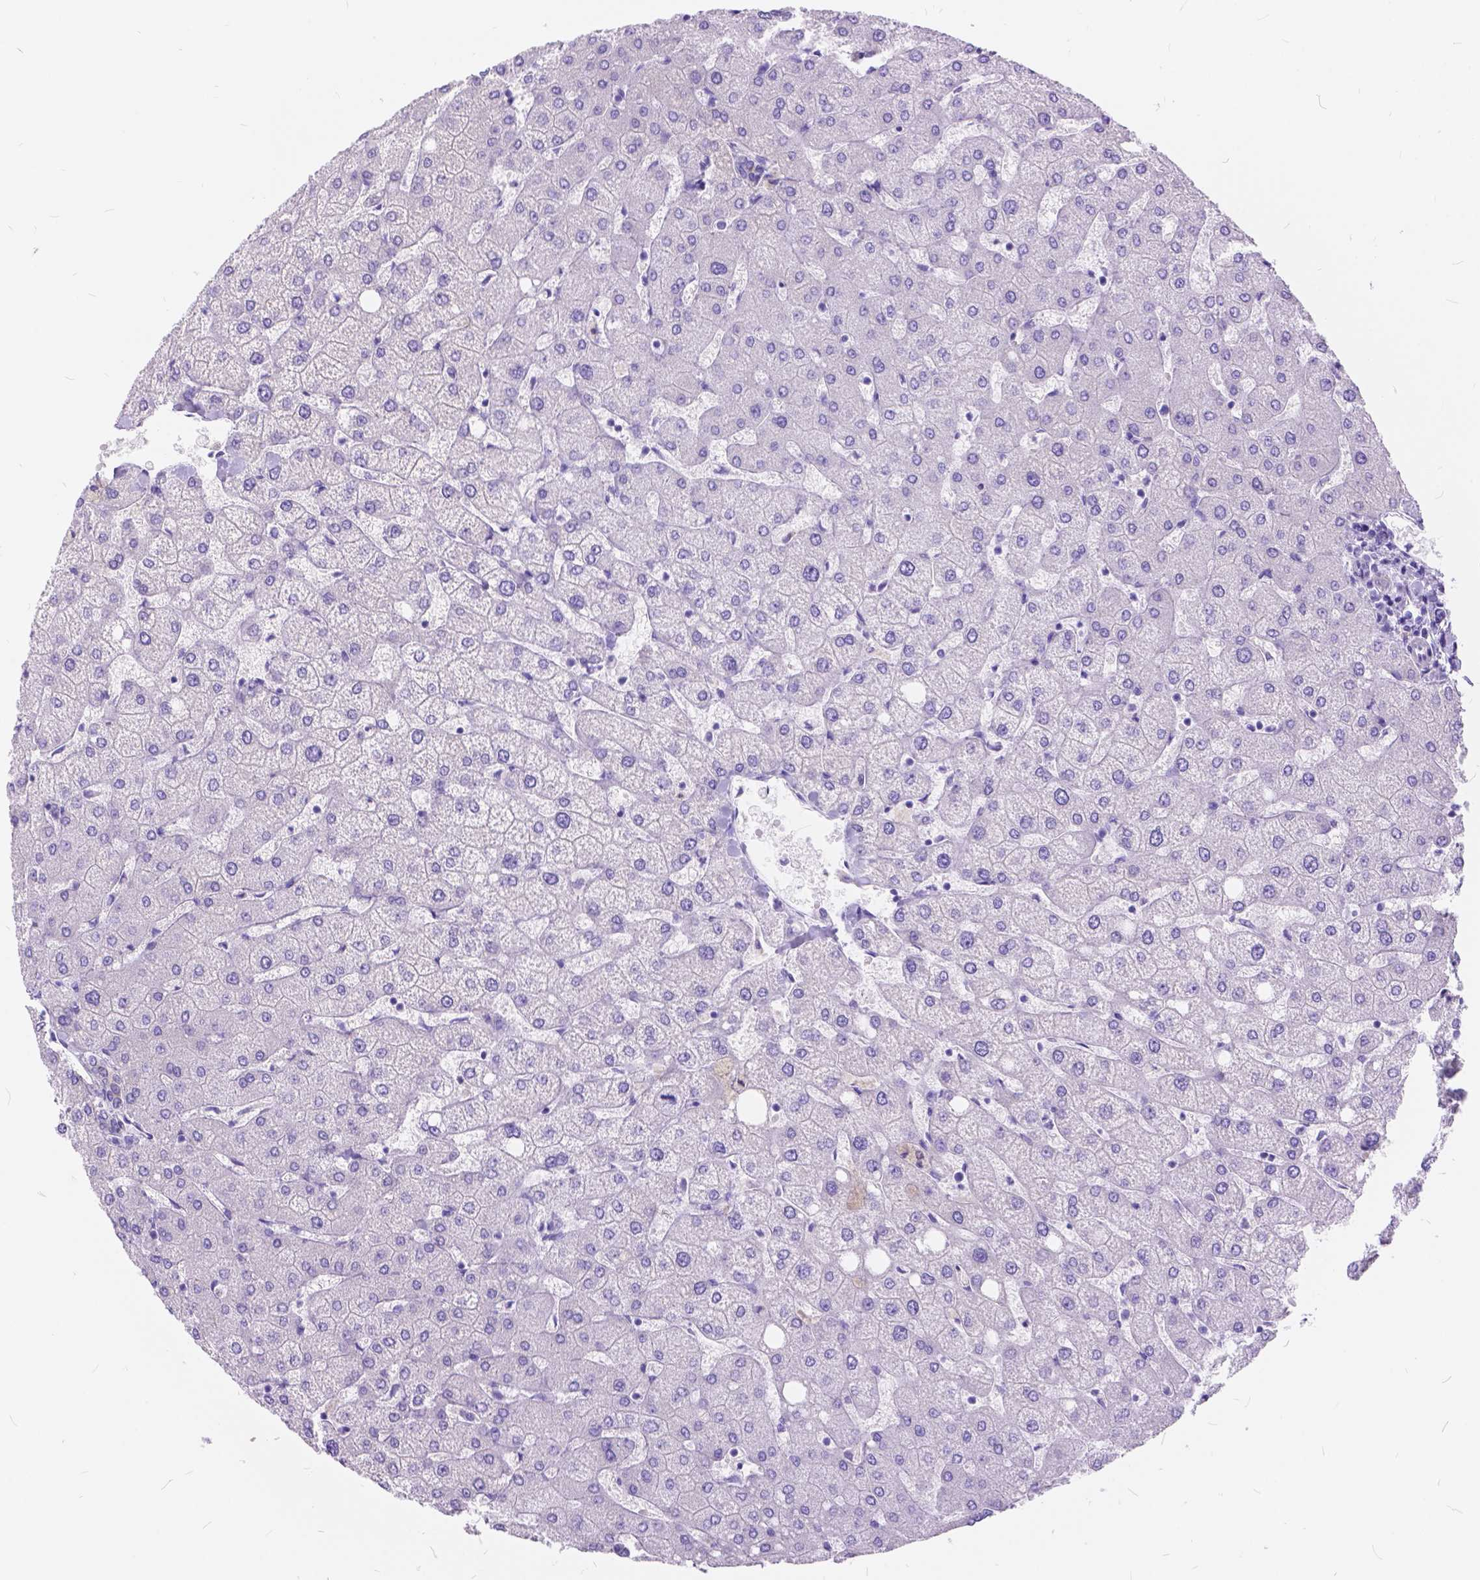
{"staining": {"intensity": "negative", "quantity": "none", "location": "none"}, "tissue": "liver", "cell_type": "Cholangiocytes", "image_type": "normal", "snomed": [{"axis": "morphology", "description": "Normal tissue, NOS"}, {"axis": "topography", "description": "Liver"}], "caption": "DAB (3,3'-diaminobenzidine) immunohistochemical staining of normal liver demonstrates no significant expression in cholangiocytes.", "gene": "FOXL2", "patient": {"sex": "female", "age": 54}}